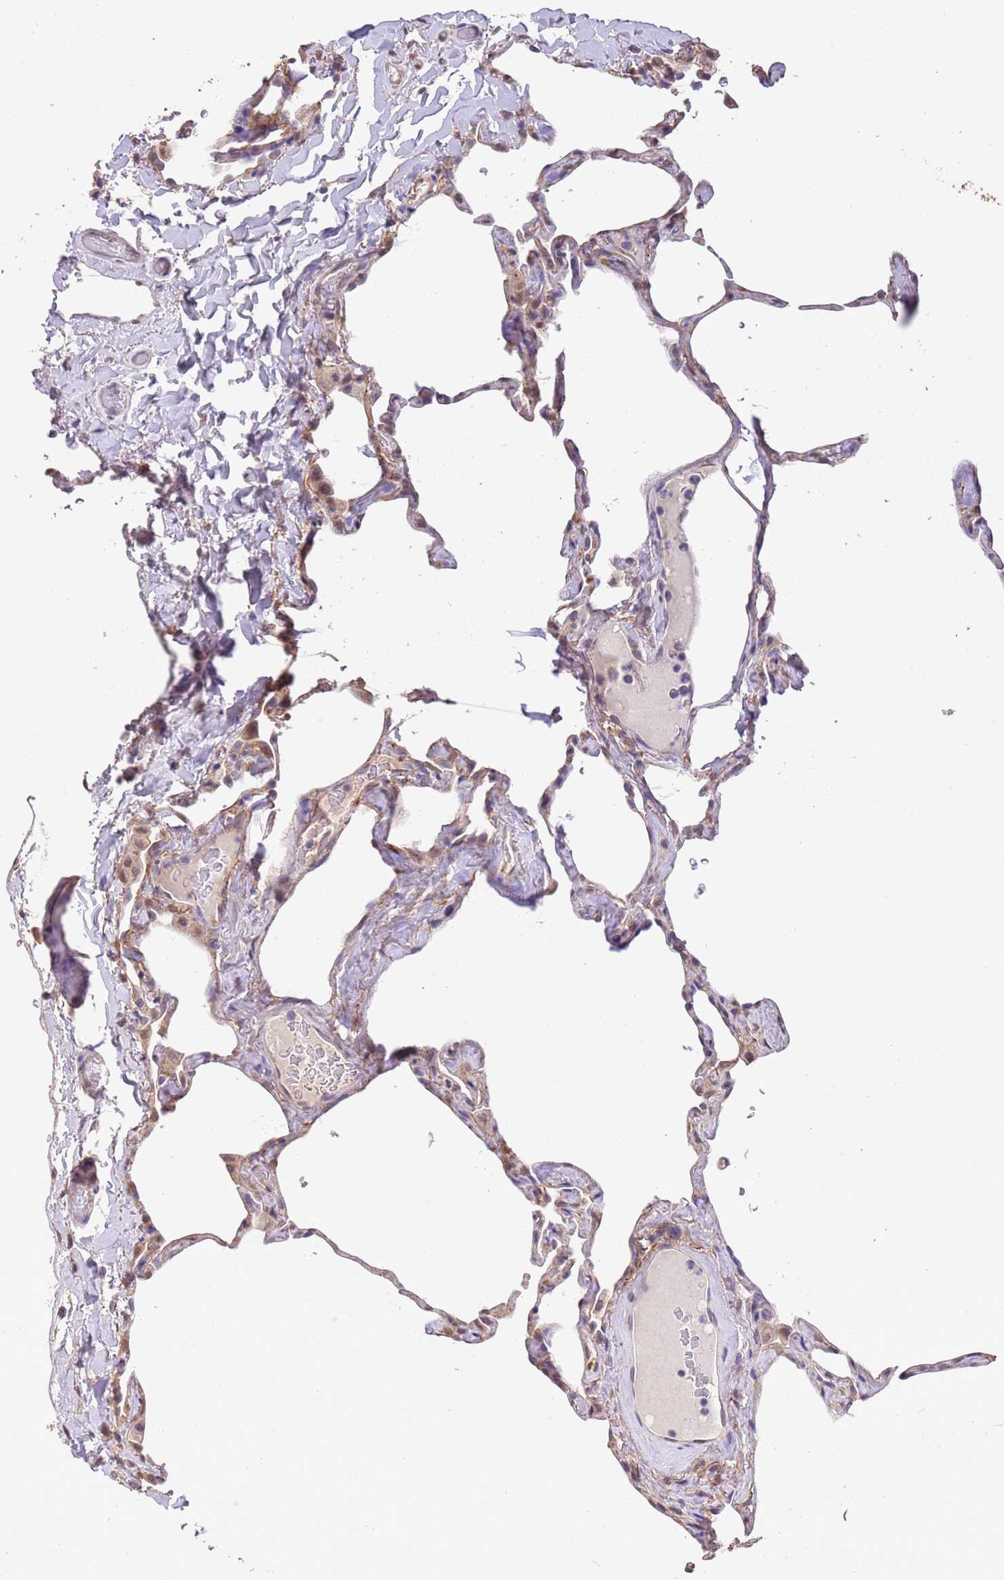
{"staining": {"intensity": "moderate", "quantity": "25%-75%", "location": "cytoplasmic/membranous,nuclear"}, "tissue": "lung", "cell_type": "Alveolar cells", "image_type": "normal", "snomed": [{"axis": "morphology", "description": "Normal tissue, NOS"}, {"axis": "topography", "description": "Lung"}], "caption": "Immunohistochemistry (IHC) image of normal lung: human lung stained using immunohistochemistry (IHC) reveals medium levels of moderate protein expression localized specifically in the cytoplasmic/membranous,nuclear of alveolar cells, appearing as a cytoplasmic/membranous,nuclear brown color.", "gene": "NPHP1", "patient": {"sex": "male", "age": 65}}